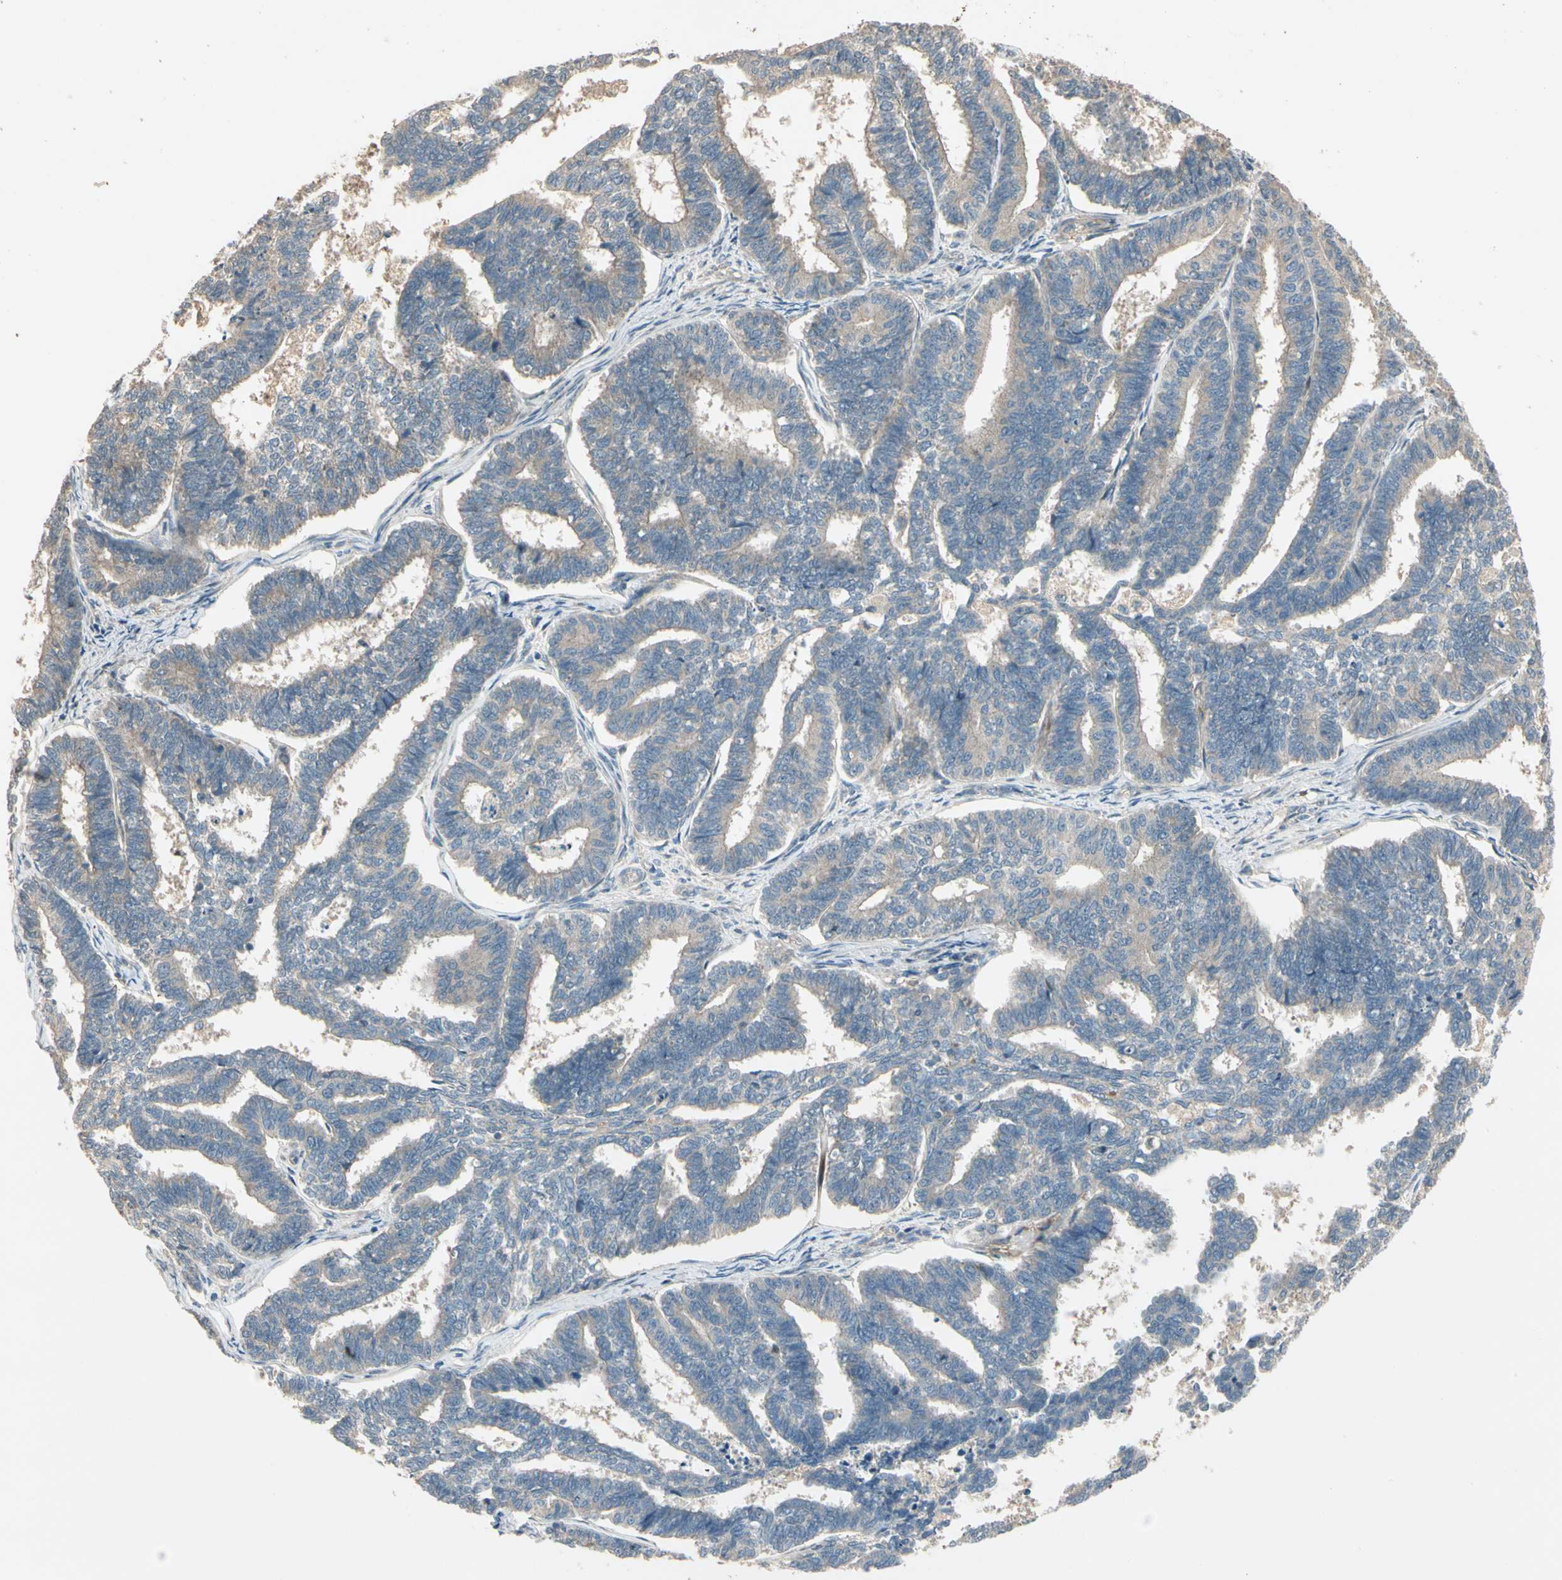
{"staining": {"intensity": "weak", "quantity": "<25%", "location": "cytoplasmic/membranous"}, "tissue": "endometrial cancer", "cell_type": "Tumor cells", "image_type": "cancer", "snomed": [{"axis": "morphology", "description": "Adenocarcinoma, NOS"}, {"axis": "topography", "description": "Endometrium"}], "caption": "Immunohistochemical staining of human endometrial adenocarcinoma demonstrates no significant positivity in tumor cells.", "gene": "ACVR1", "patient": {"sex": "female", "age": 70}}